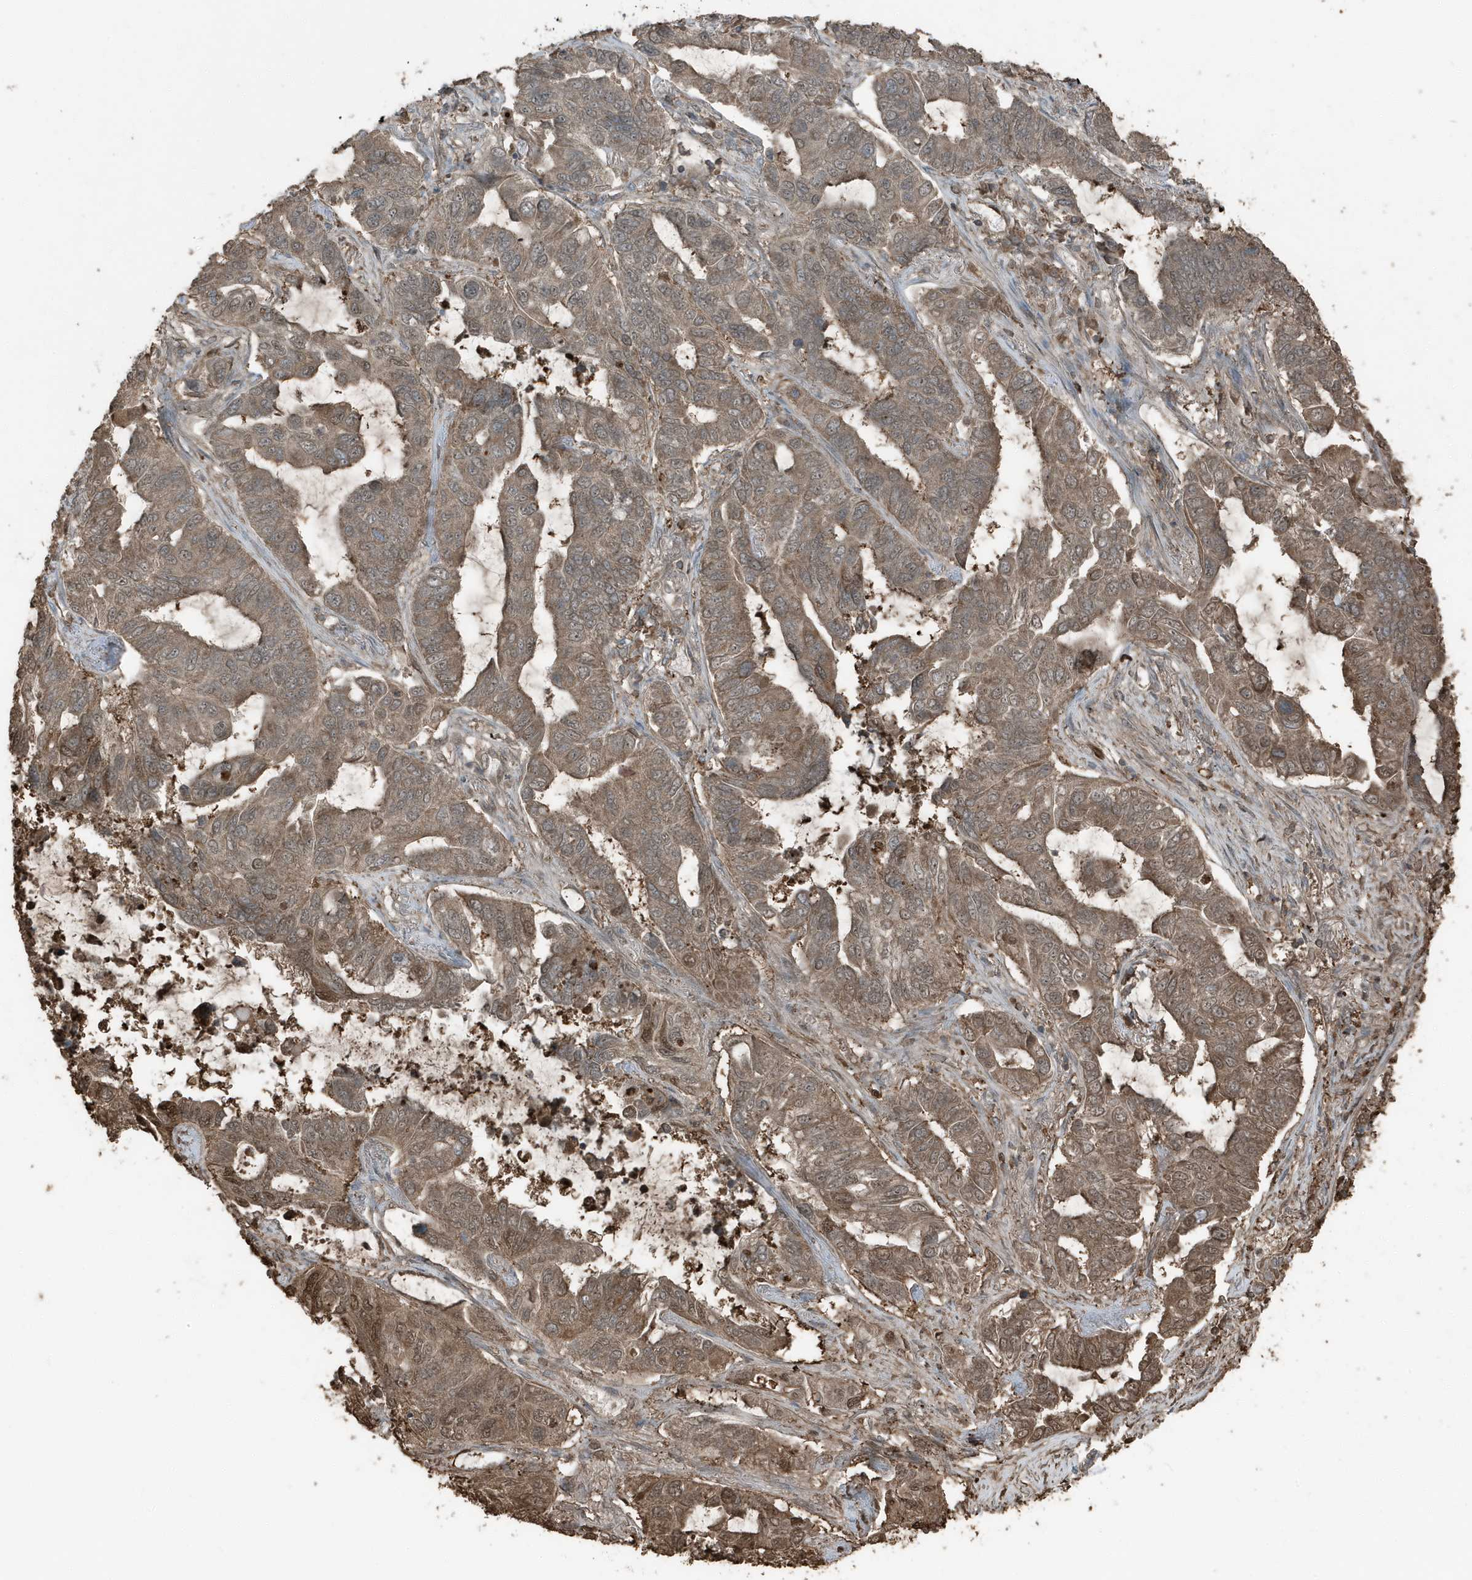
{"staining": {"intensity": "moderate", "quantity": ">75%", "location": "cytoplasmic/membranous"}, "tissue": "lung cancer", "cell_type": "Tumor cells", "image_type": "cancer", "snomed": [{"axis": "morphology", "description": "Adenocarcinoma, NOS"}, {"axis": "topography", "description": "Lung"}], "caption": "The micrograph demonstrates a brown stain indicating the presence of a protein in the cytoplasmic/membranous of tumor cells in lung cancer (adenocarcinoma). The staining was performed using DAB (3,3'-diaminobenzidine) to visualize the protein expression in brown, while the nuclei were stained in blue with hematoxylin (Magnification: 20x).", "gene": "AZI2", "patient": {"sex": "male", "age": 64}}